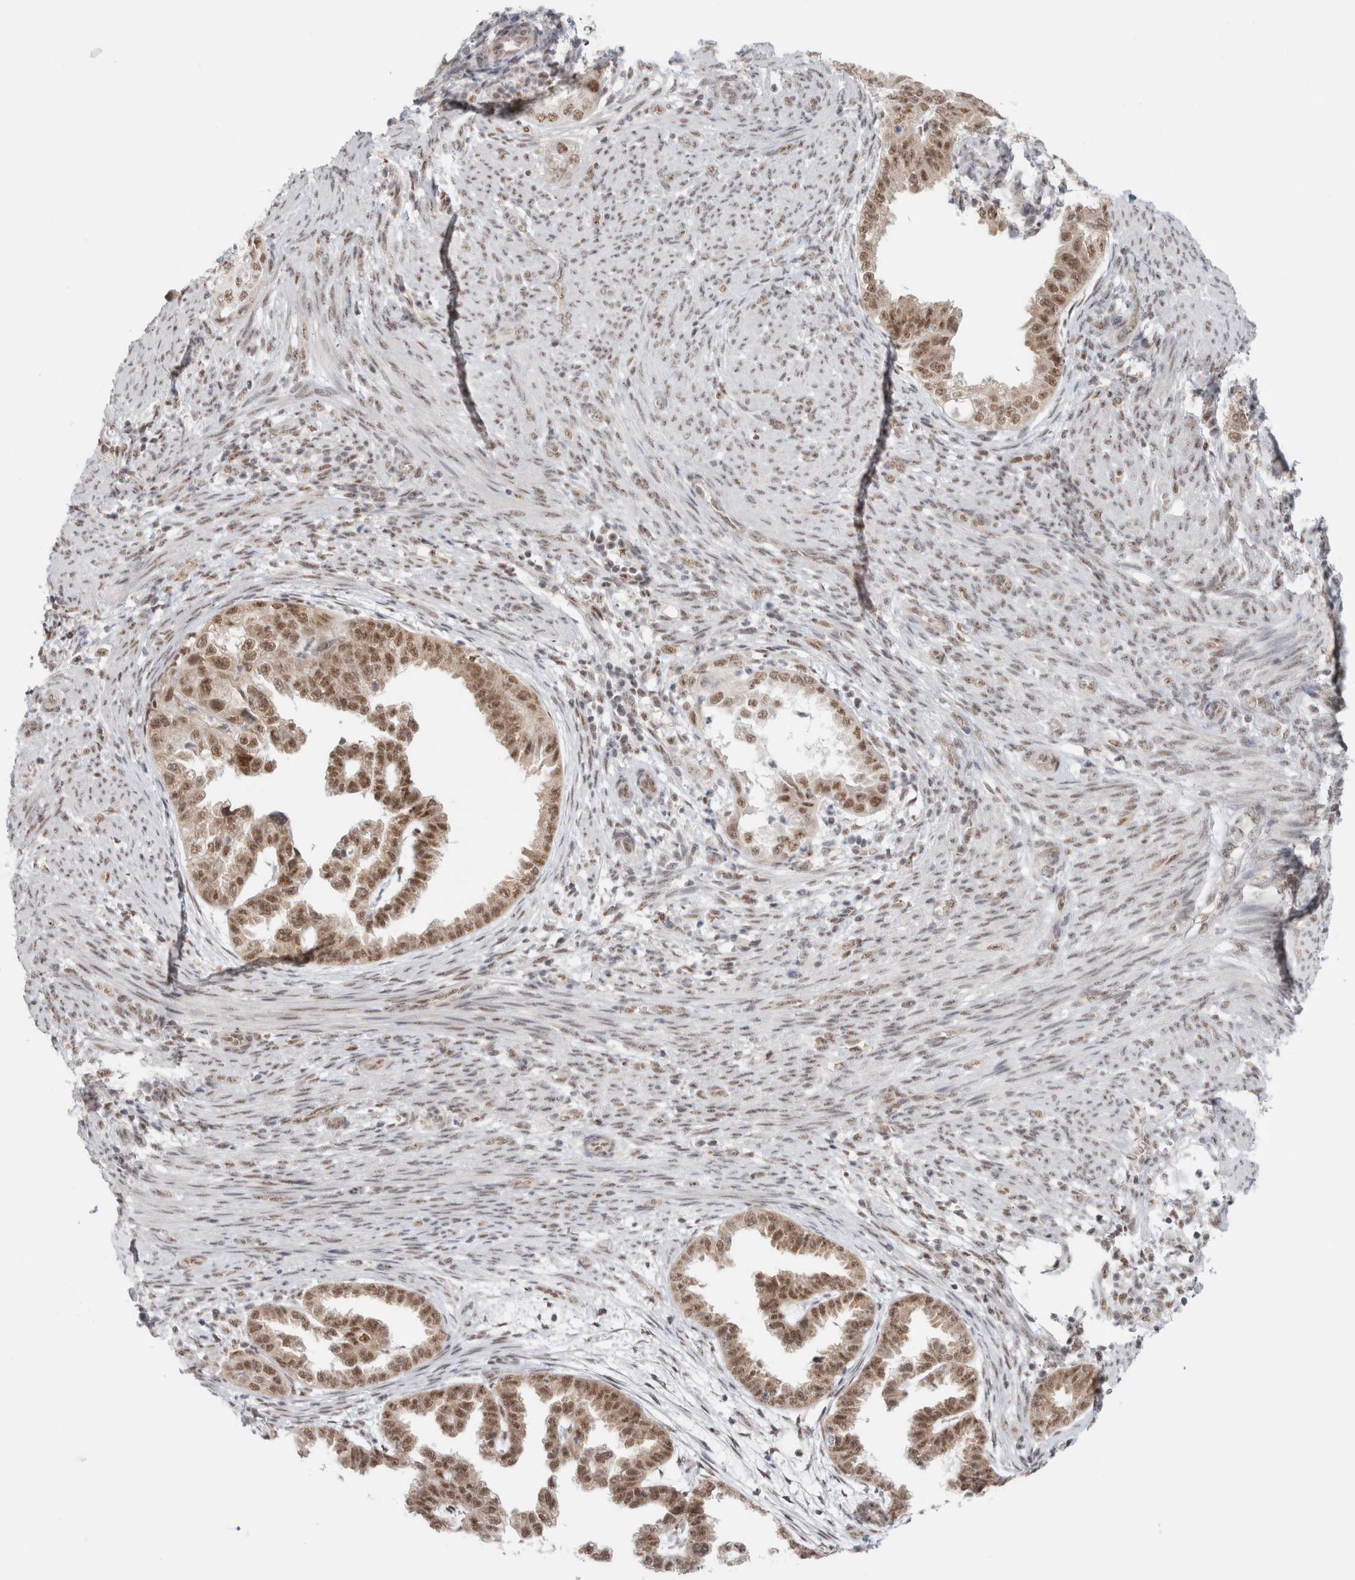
{"staining": {"intensity": "moderate", "quantity": ">75%", "location": "nuclear"}, "tissue": "endometrial cancer", "cell_type": "Tumor cells", "image_type": "cancer", "snomed": [{"axis": "morphology", "description": "Adenocarcinoma, NOS"}, {"axis": "topography", "description": "Endometrium"}], "caption": "Immunohistochemical staining of endometrial adenocarcinoma shows moderate nuclear protein positivity in approximately >75% of tumor cells. (Stains: DAB (3,3'-diaminobenzidine) in brown, nuclei in blue, Microscopy: brightfield microscopy at high magnification).", "gene": "TRMT12", "patient": {"sex": "female", "age": 85}}